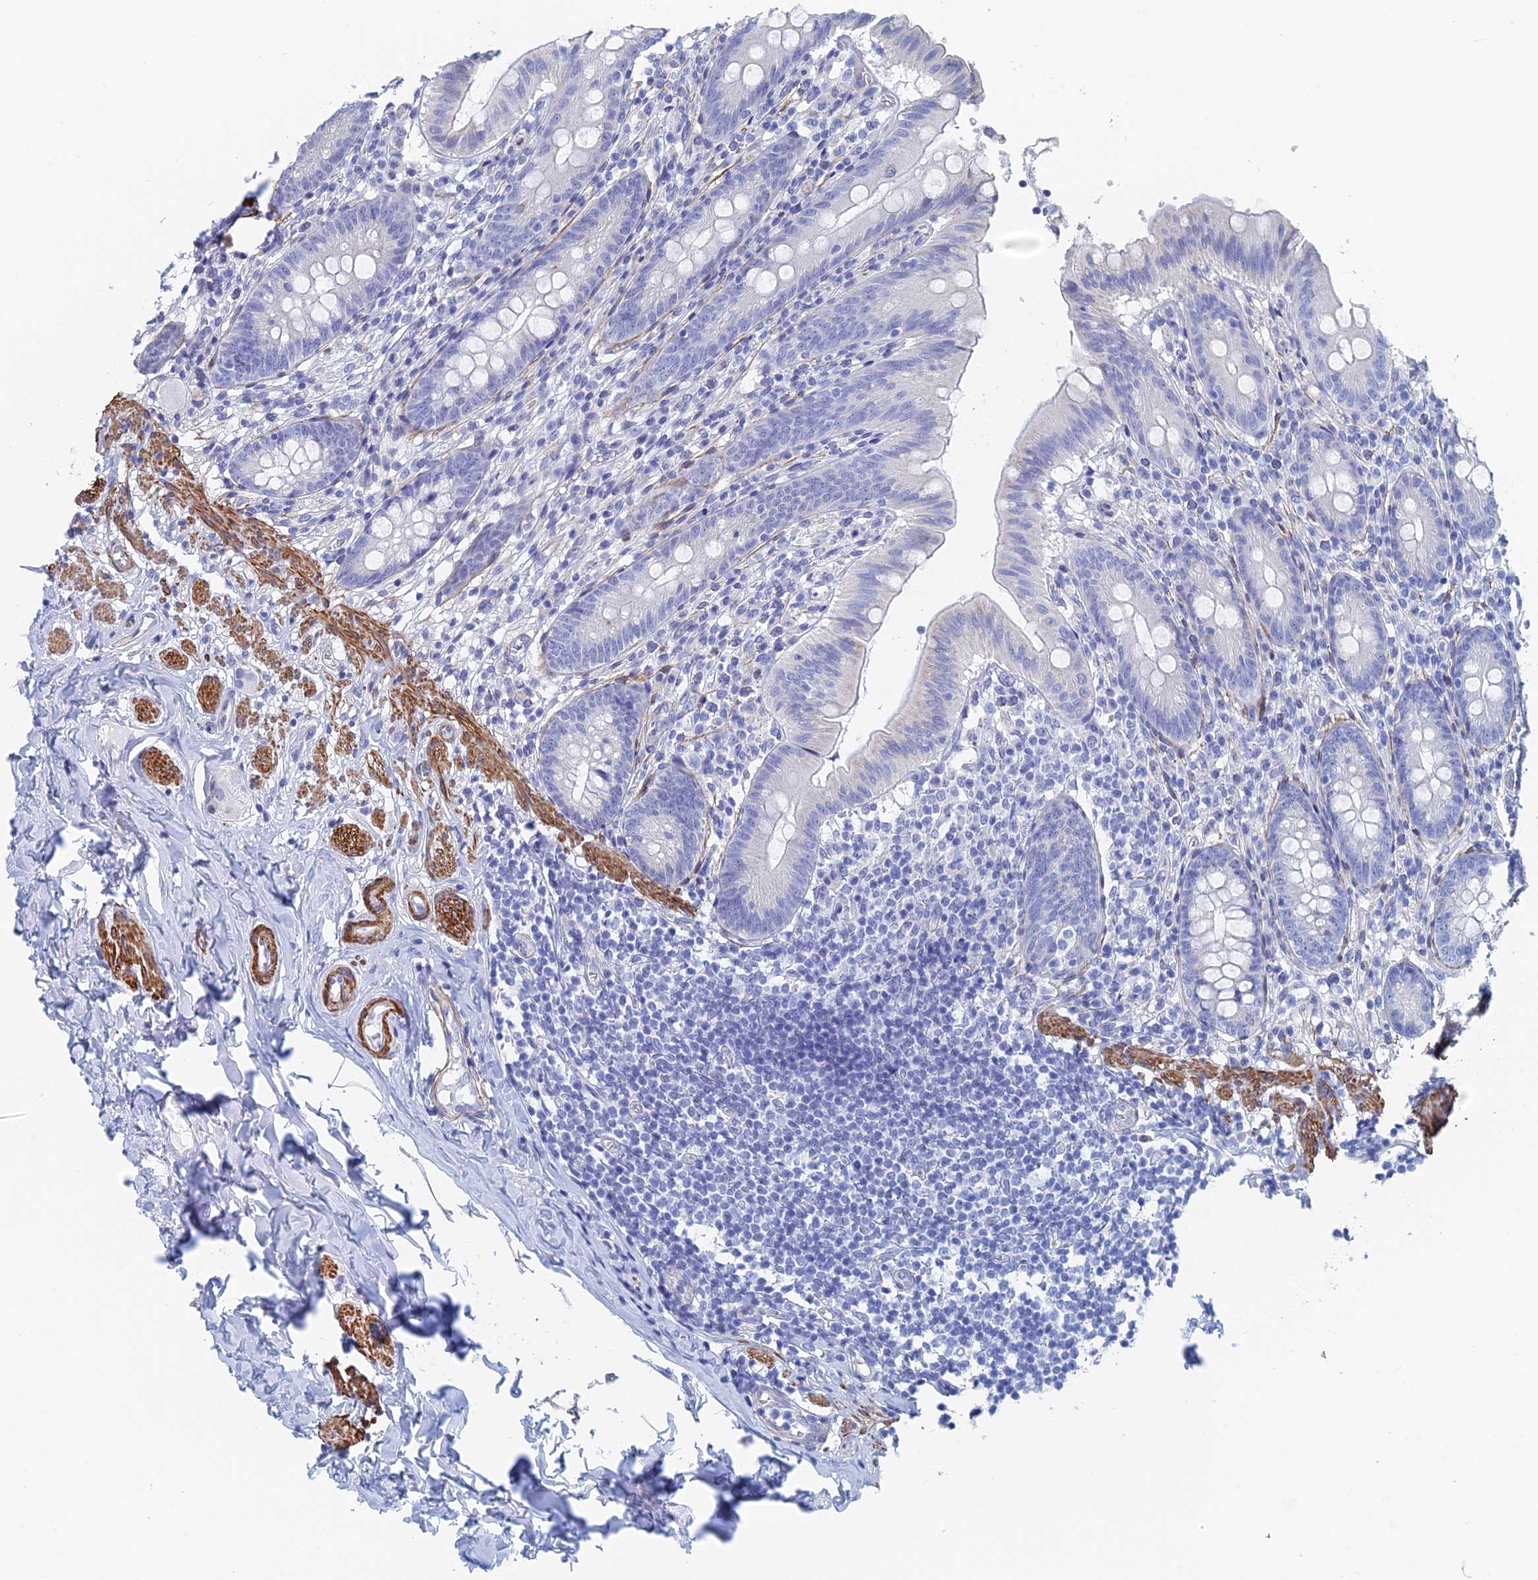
{"staining": {"intensity": "negative", "quantity": "none", "location": "none"}, "tissue": "appendix", "cell_type": "Glandular cells", "image_type": "normal", "snomed": [{"axis": "morphology", "description": "Normal tissue, NOS"}, {"axis": "topography", "description": "Appendix"}], "caption": "Immunohistochemical staining of unremarkable human appendix displays no significant positivity in glandular cells.", "gene": "KCNK18", "patient": {"sex": "male", "age": 55}}